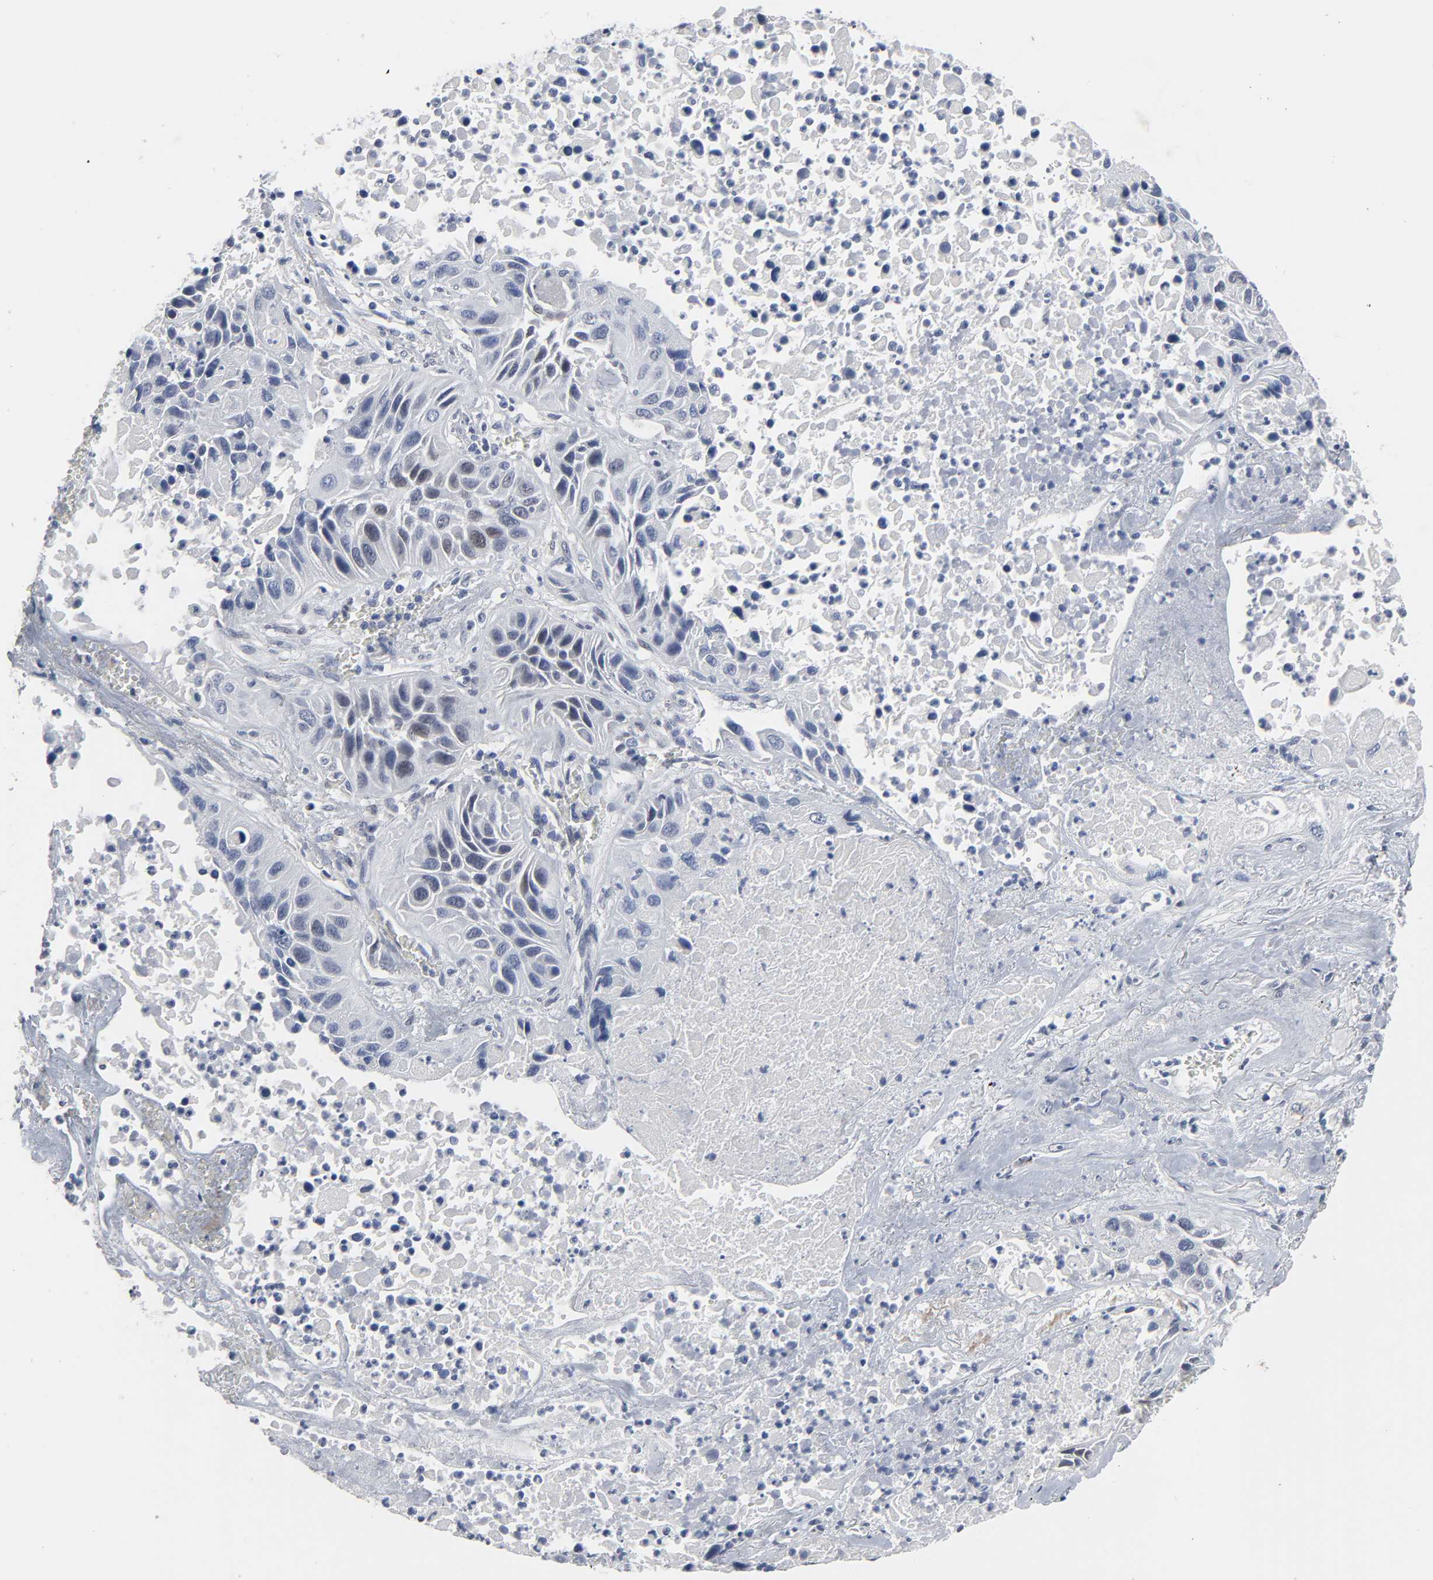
{"staining": {"intensity": "negative", "quantity": "none", "location": "none"}, "tissue": "lung cancer", "cell_type": "Tumor cells", "image_type": "cancer", "snomed": [{"axis": "morphology", "description": "Squamous cell carcinoma, NOS"}, {"axis": "topography", "description": "Lung"}], "caption": "Immunohistochemistry (IHC) of squamous cell carcinoma (lung) demonstrates no positivity in tumor cells.", "gene": "SALL2", "patient": {"sex": "female", "age": 76}}